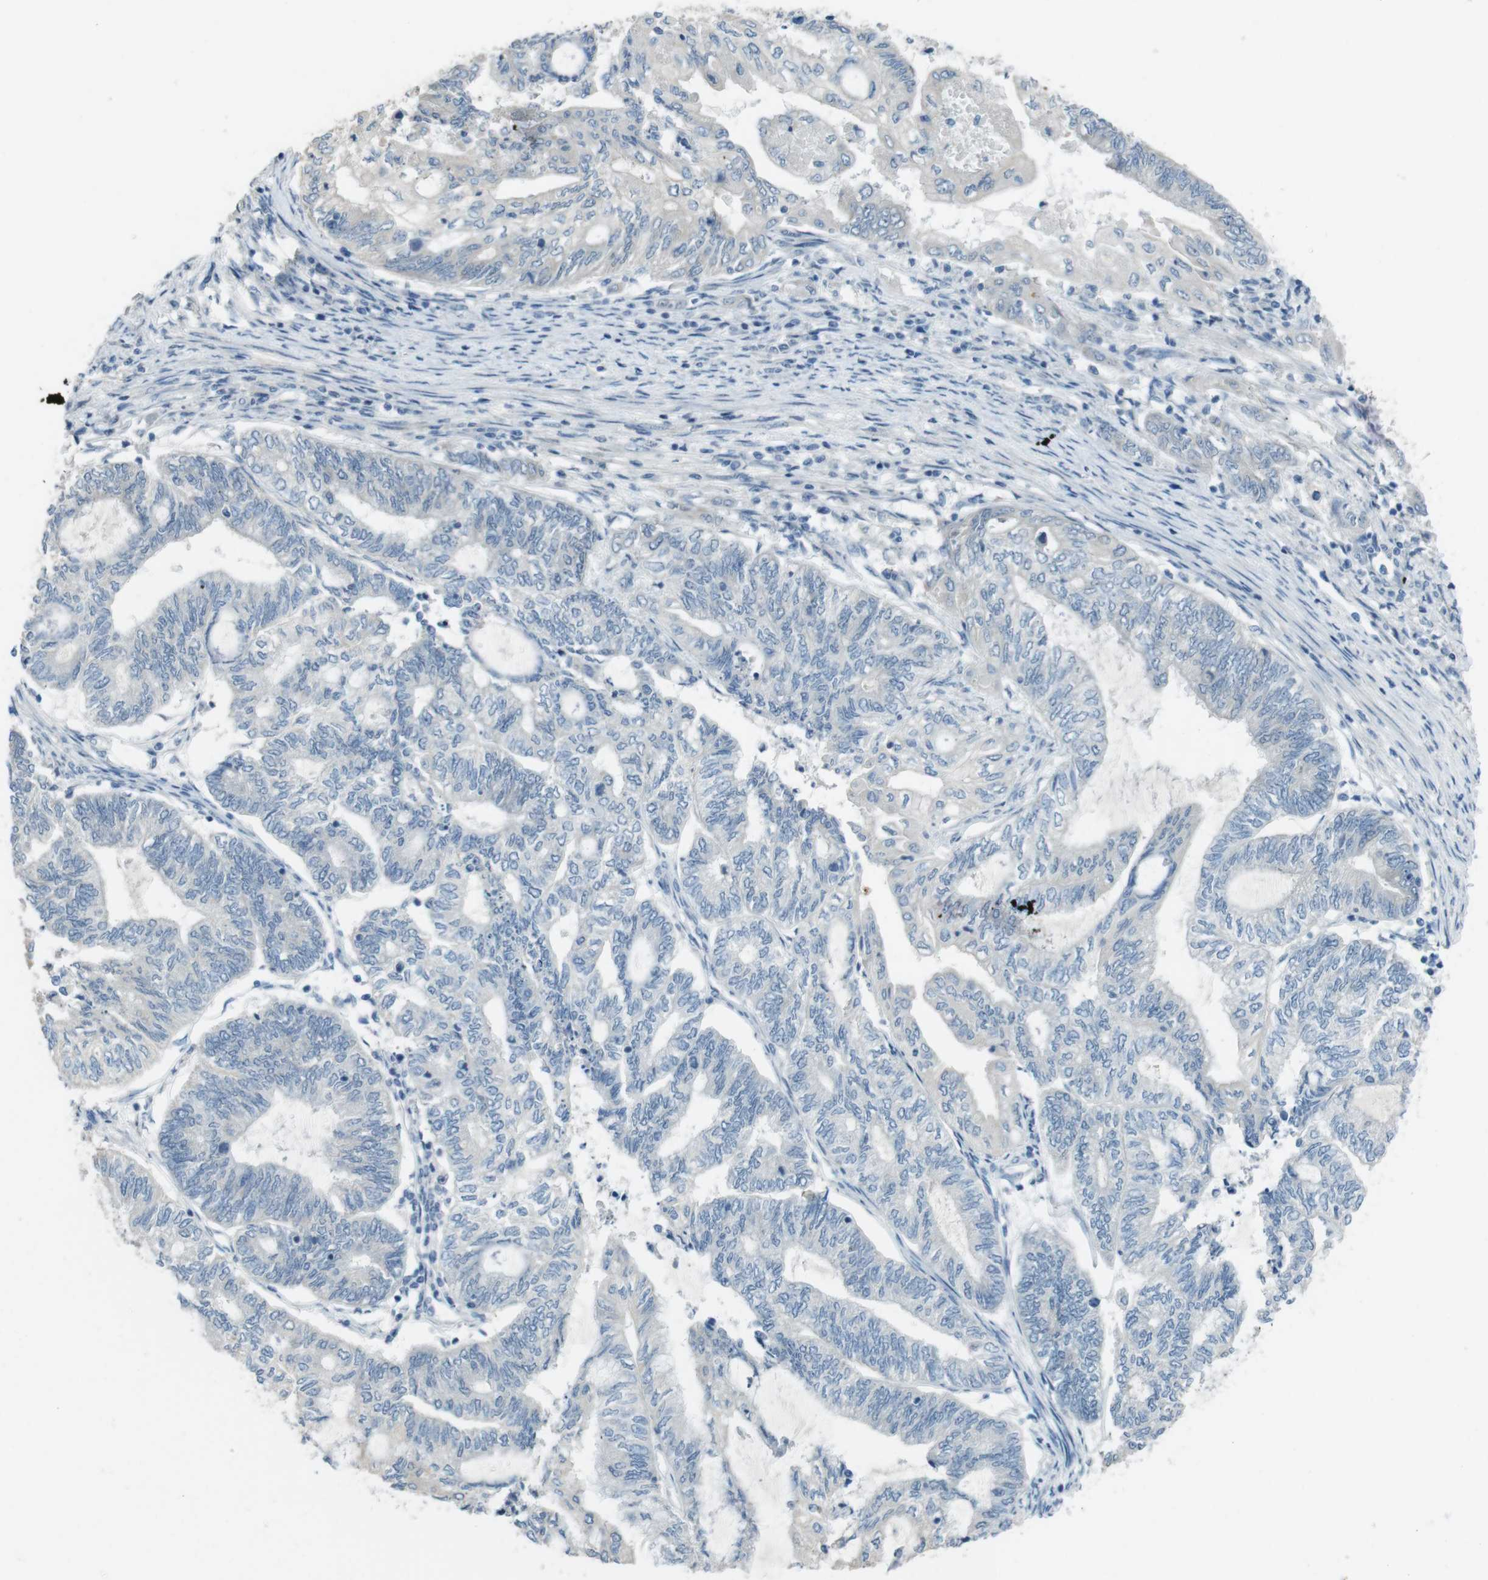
{"staining": {"intensity": "negative", "quantity": "none", "location": "none"}, "tissue": "endometrial cancer", "cell_type": "Tumor cells", "image_type": "cancer", "snomed": [{"axis": "morphology", "description": "Adenocarcinoma, NOS"}, {"axis": "topography", "description": "Uterus"}, {"axis": "topography", "description": "Endometrium"}], "caption": "Immunohistochemistry (IHC) histopathology image of neoplastic tissue: human endometrial cancer (adenocarcinoma) stained with DAB (3,3'-diaminobenzidine) exhibits no significant protein positivity in tumor cells.", "gene": "ENTPD7", "patient": {"sex": "female", "age": 70}}